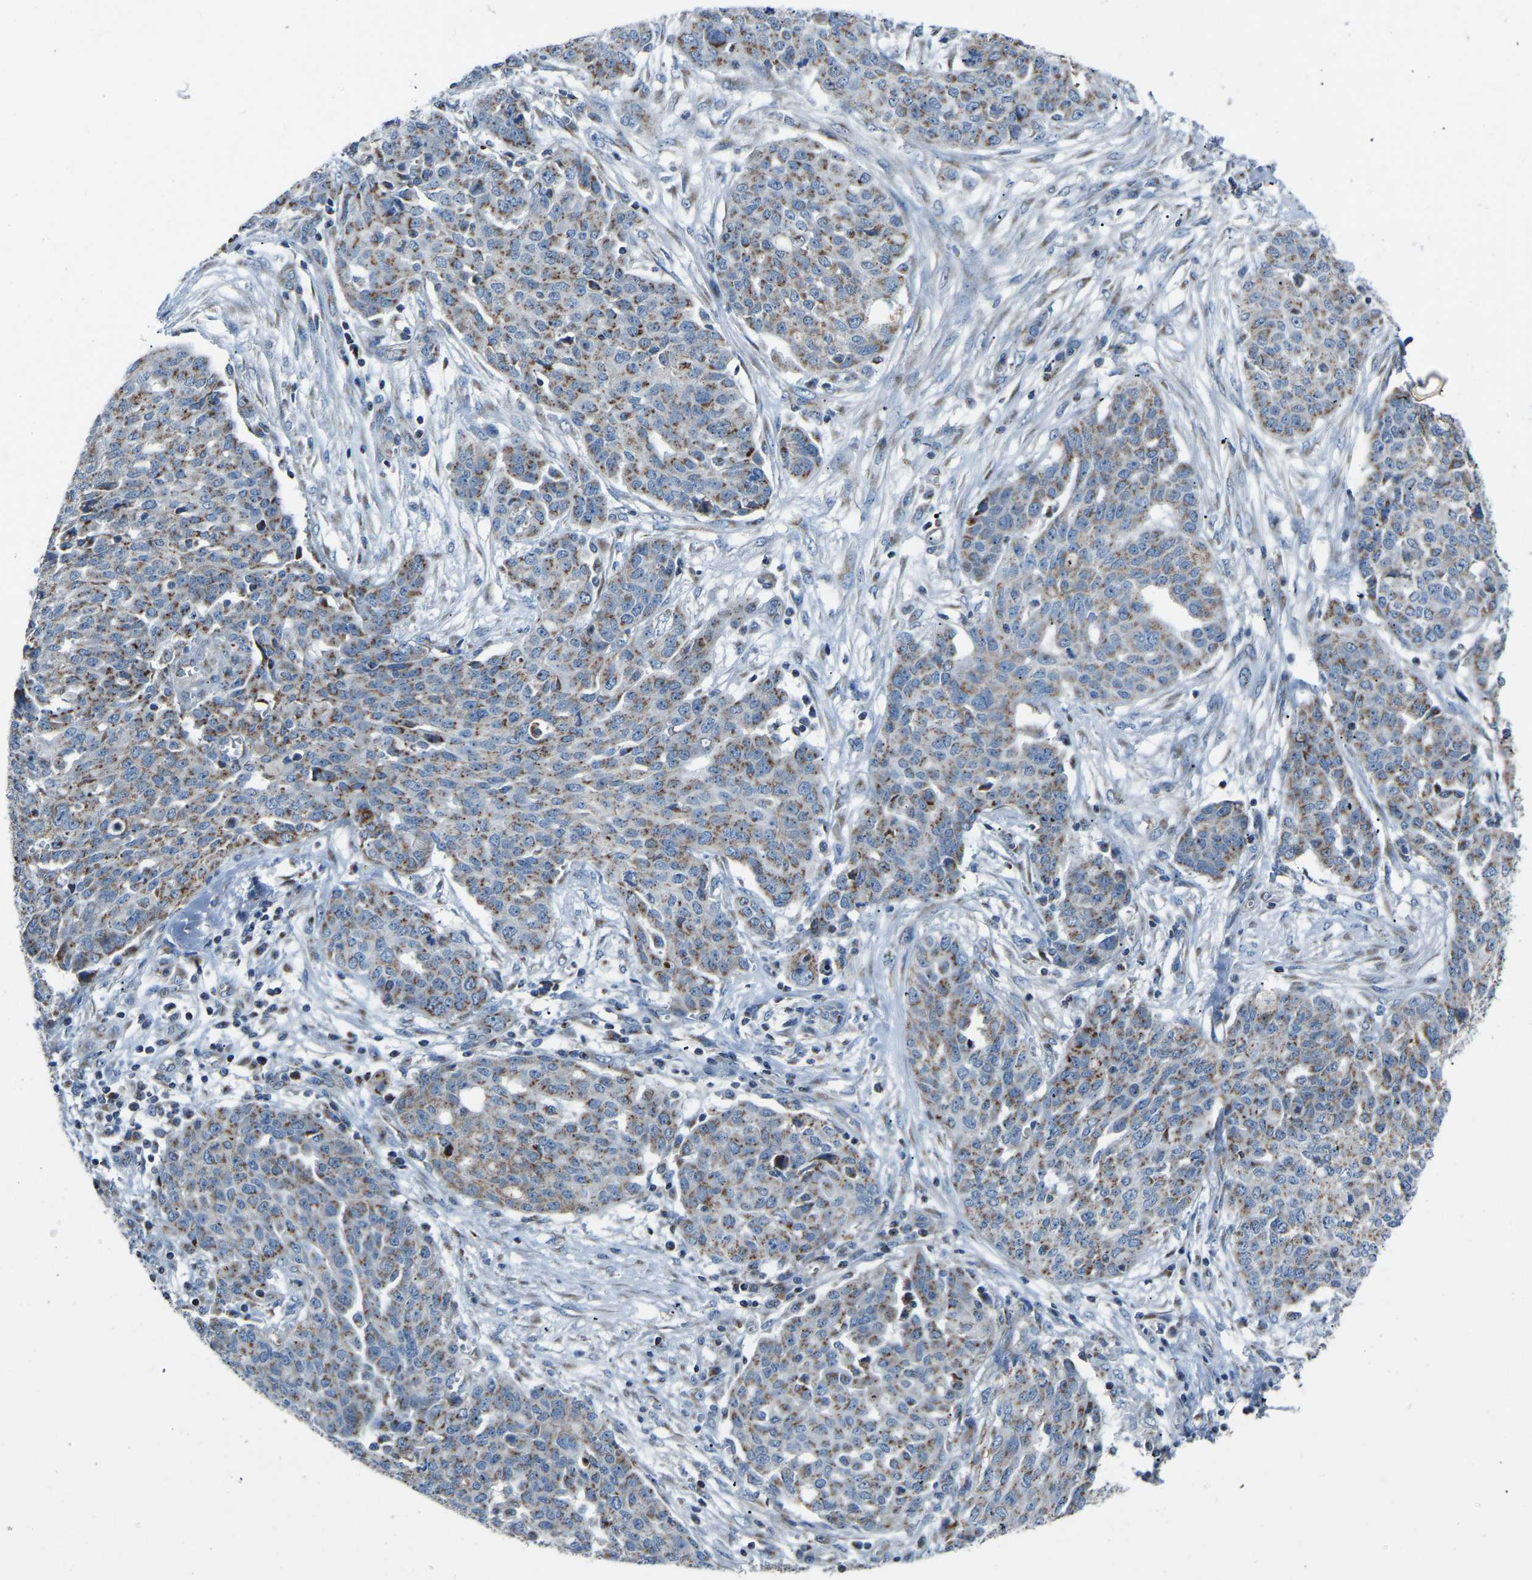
{"staining": {"intensity": "moderate", "quantity": ">75%", "location": "cytoplasmic/membranous"}, "tissue": "ovarian cancer", "cell_type": "Tumor cells", "image_type": "cancer", "snomed": [{"axis": "morphology", "description": "Cystadenocarcinoma, serous, NOS"}, {"axis": "topography", "description": "Soft tissue"}, {"axis": "topography", "description": "Ovary"}], "caption": "A histopathology image showing moderate cytoplasmic/membranous positivity in approximately >75% of tumor cells in ovarian serous cystadenocarcinoma, as visualized by brown immunohistochemical staining.", "gene": "CANT1", "patient": {"sex": "female", "age": 57}}